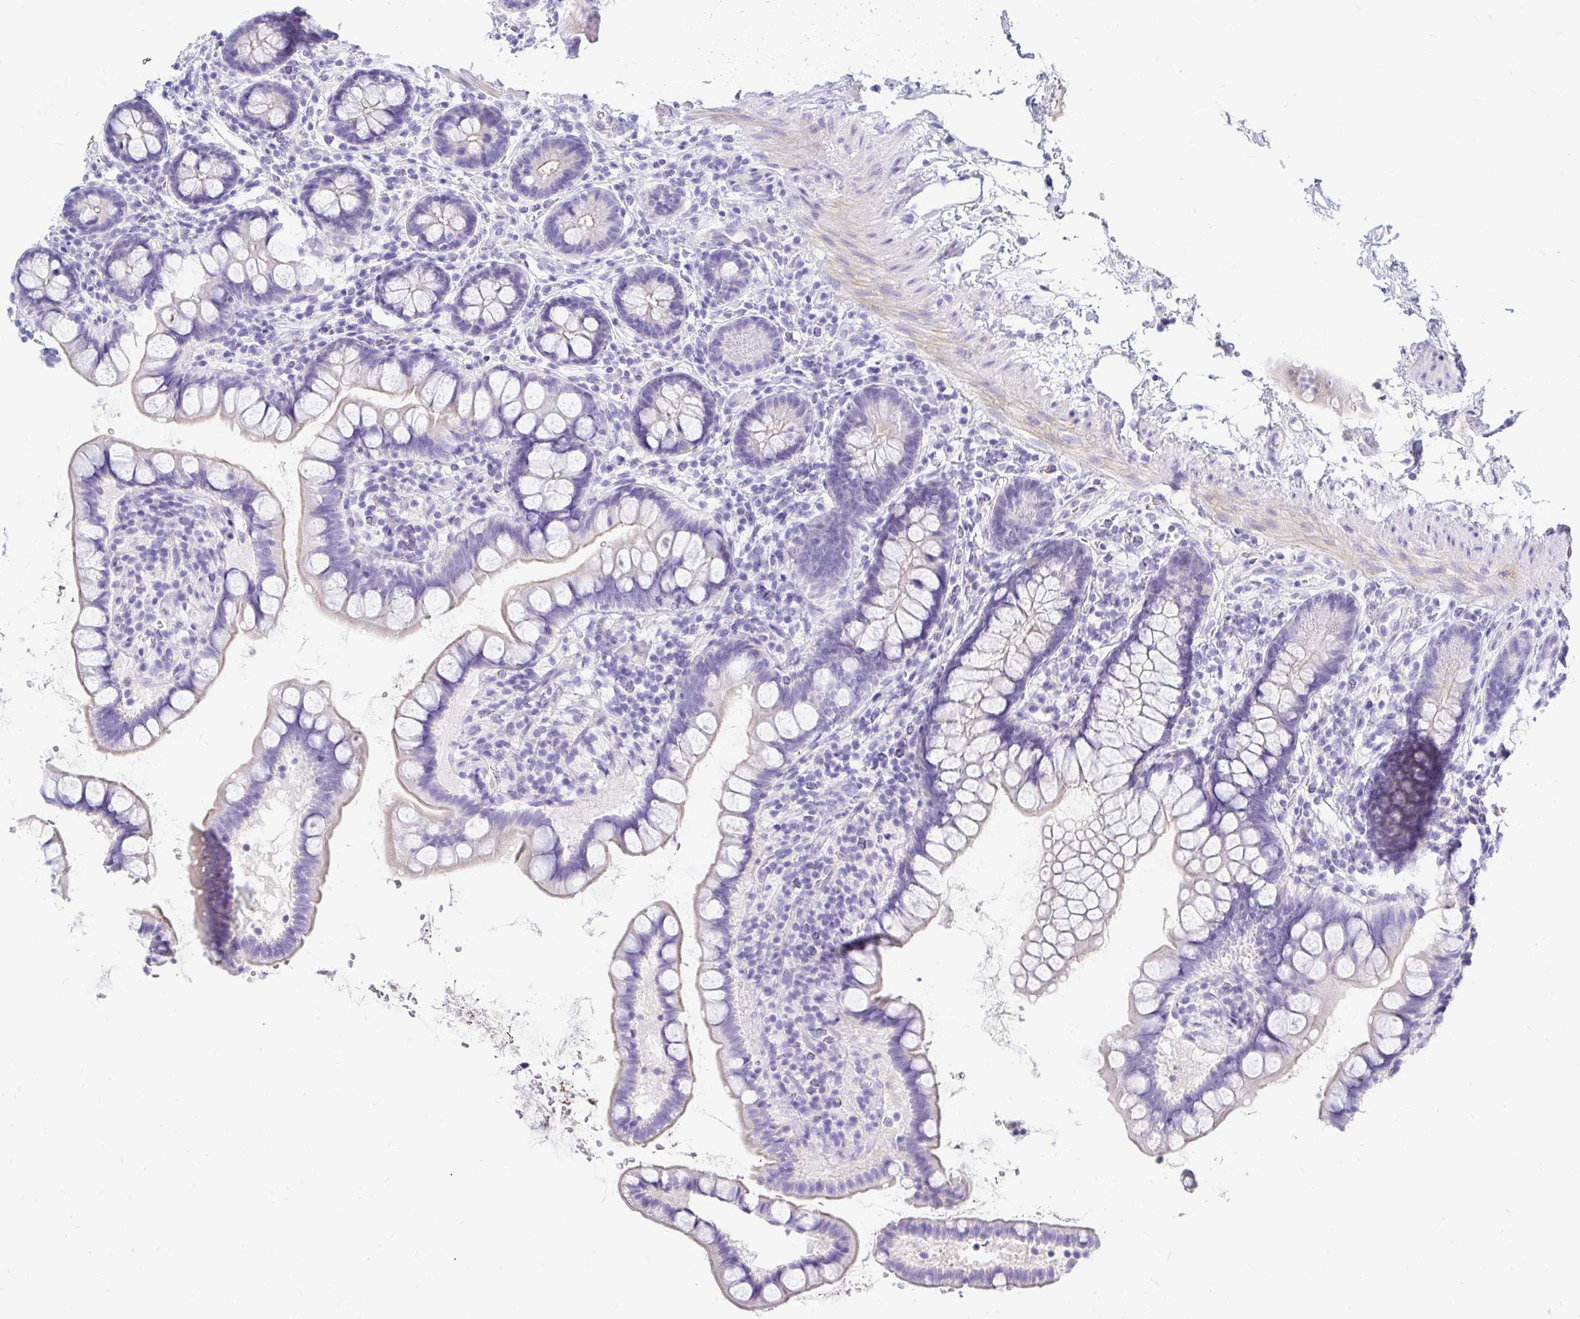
{"staining": {"intensity": "weak", "quantity": "25%-75%", "location": "cytoplasmic/membranous"}, "tissue": "small intestine", "cell_type": "Glandular cells", "image_type": "normal", "snomed": [{"axis": "morphology", "description": "Normal tissue, NOS"}, {"axis": "topography", "description": "Small intestine"}], "caption": "A high-resolution micrograph shows immunohistochemistry (IHC) staining of normal small intestine, which exhibits weak cytoplasmic/membranous positivity in about 25%-75% of glandular cells. (DAB IHC, brown staining for protein, blue staining for nuclei).", "gene": "NR2E1", "patient": {"sex": "female", "age": 84}}